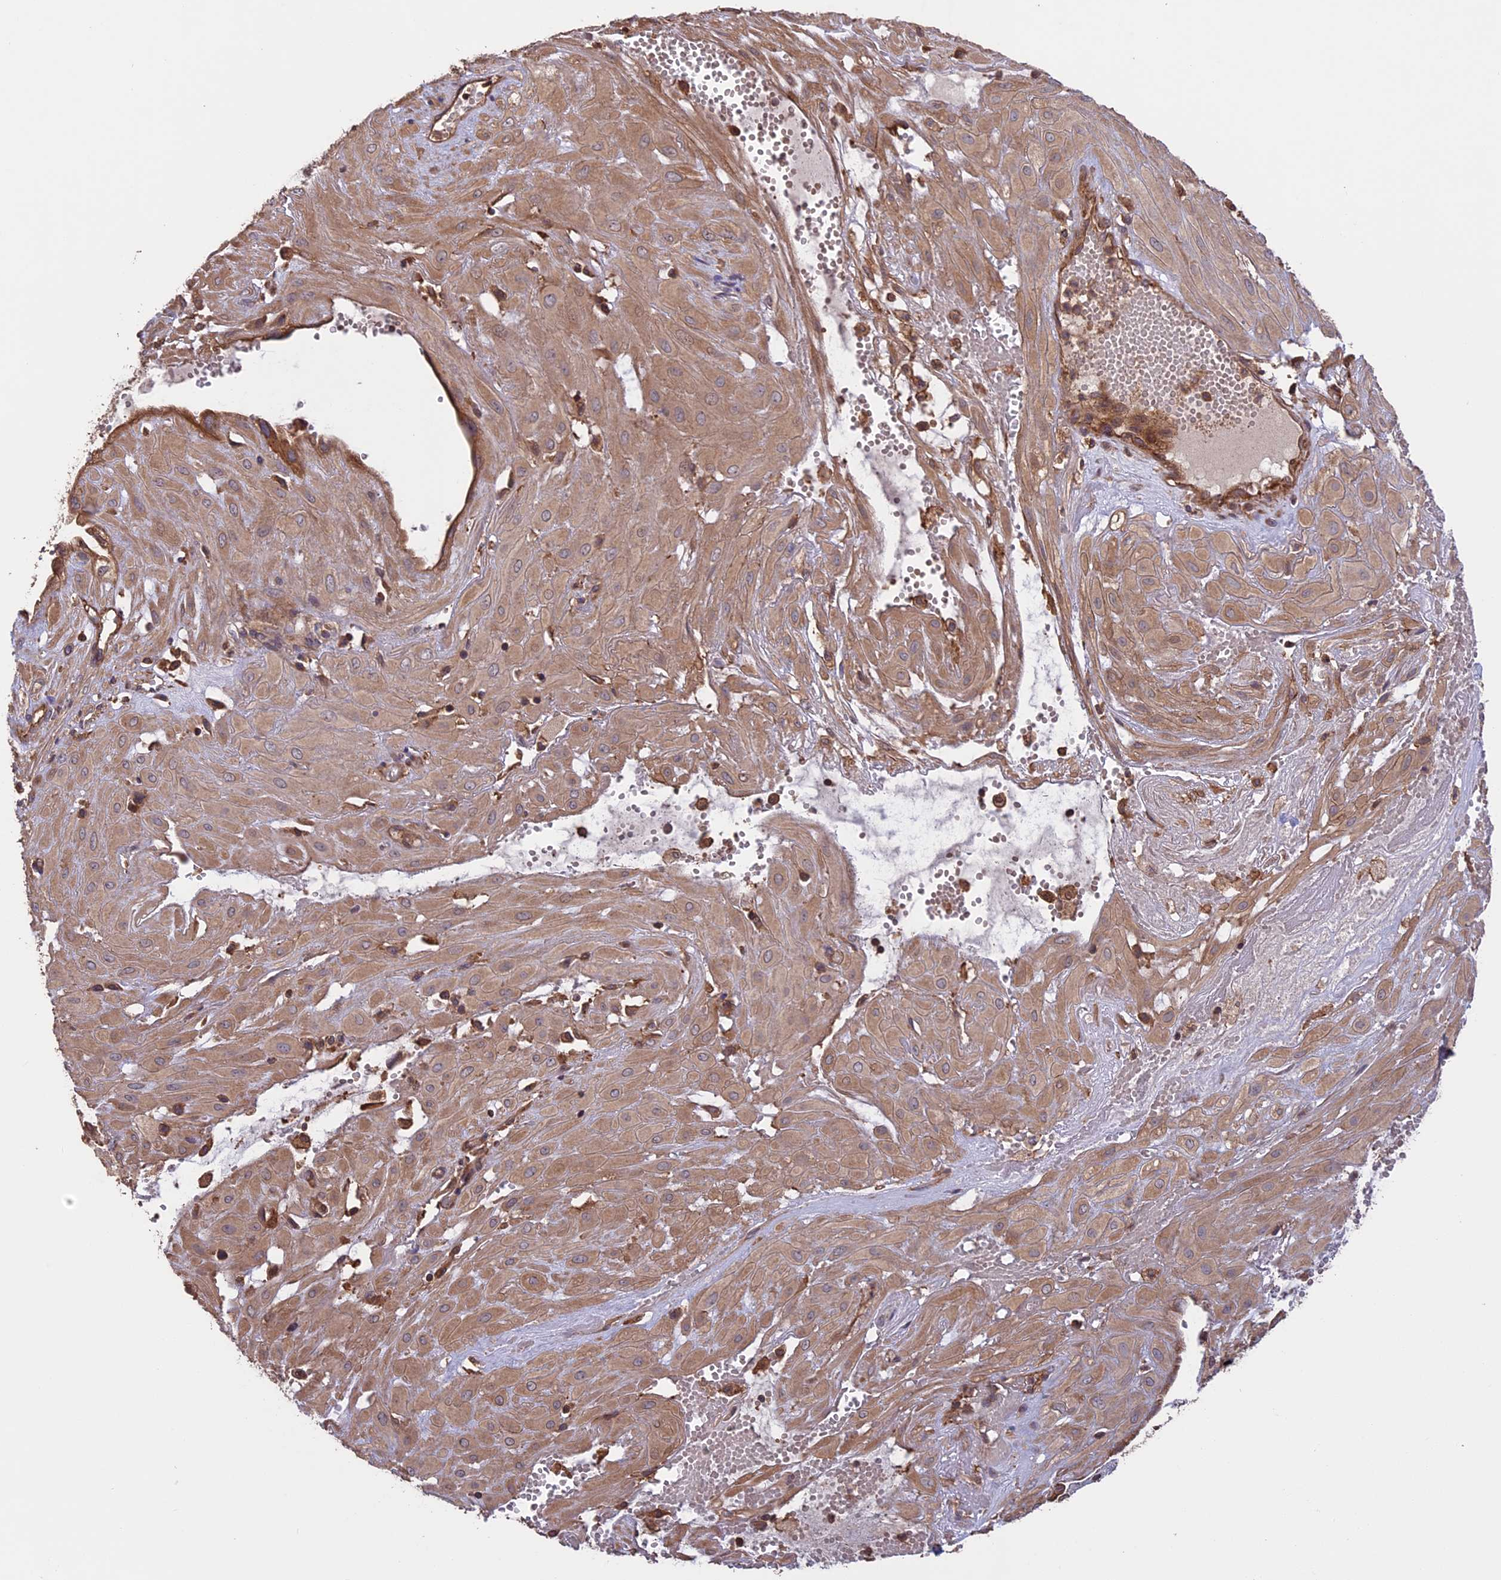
{"staining": {"intensity": "weak", "quantity": ">75%", "location": "cytoplasmic/membranous"}, "tissue": "cervical cancer", "cell_type": "Tumor cells", "image_type": "cancer", "snomed": [{"axis": "morphology", "description": "Squamous cell carcinoma, NOS"}, {"axis": "topography", "description": "Cervix"}], "caption": "Squamous cell carcinoma (cervical) tissue demonstrates weak cytoplasmic/membranous positivity in approximately >75% of tumor cells, visualized by immunohistochemistry. The staining was performed using DAB, with brown indicating positive protein expression. Nuclei are stained blue with hematoxylin.", "gene": "GAS8", "patient": {"sex": "female", "age": 36}}